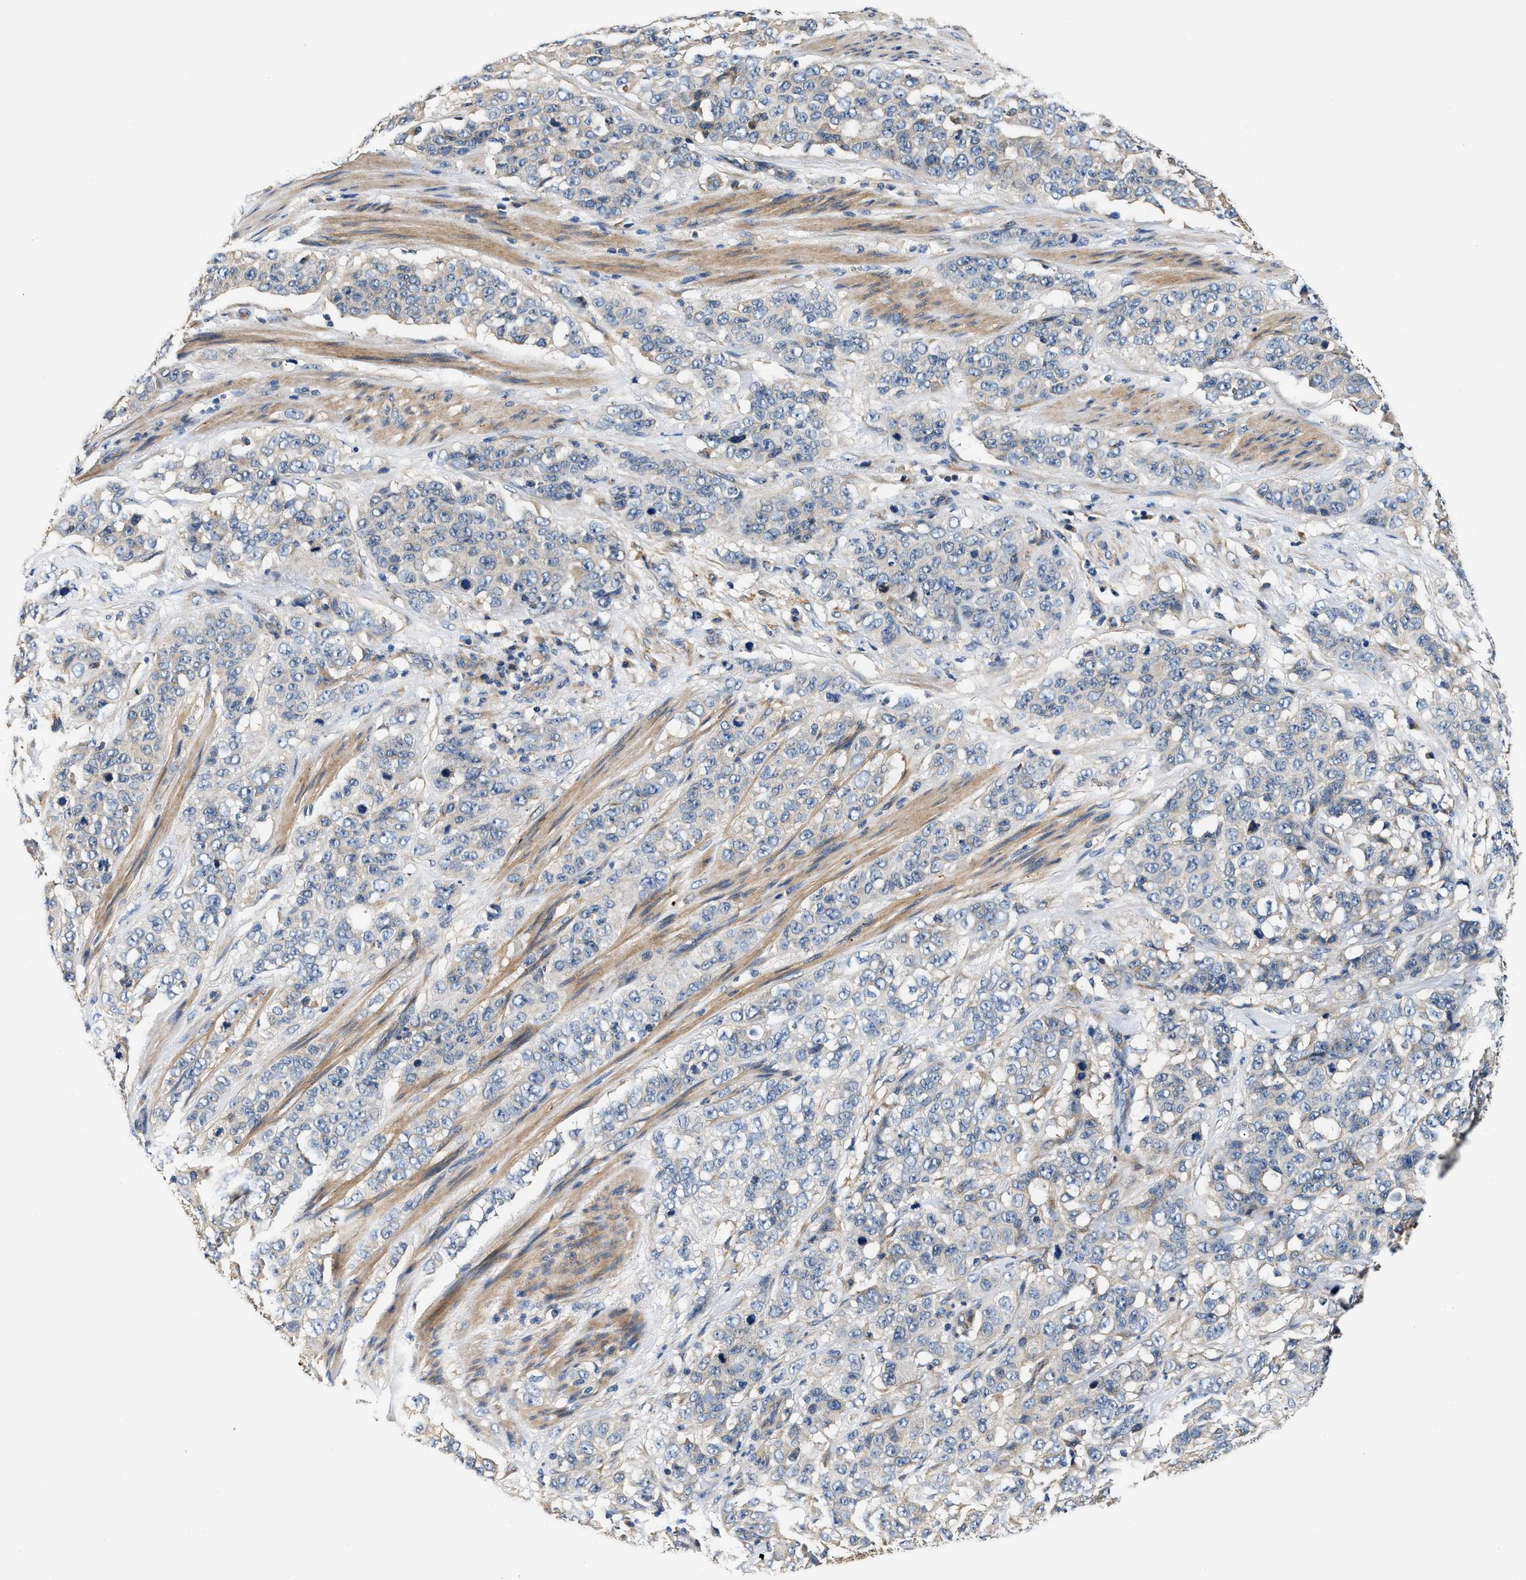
{"staining": {"intensity": "negative", "quantity": "none", "location": "none"}, "tissue": "stomach cancer", "cell_type": "Tumor cells", "image_type": "cancer", "snomed": [{"axis": "morphology", "description": "Adenocarcinoma, NOS"}, {"axis": "topography", "description": "Stomach"}], "caption": "This is an IHC micrograph of stomach adenocarcinoma. There is no positivity in tumor cells.", "gene": "TEX2", "patient": {"sex": "male", "age": 48}}